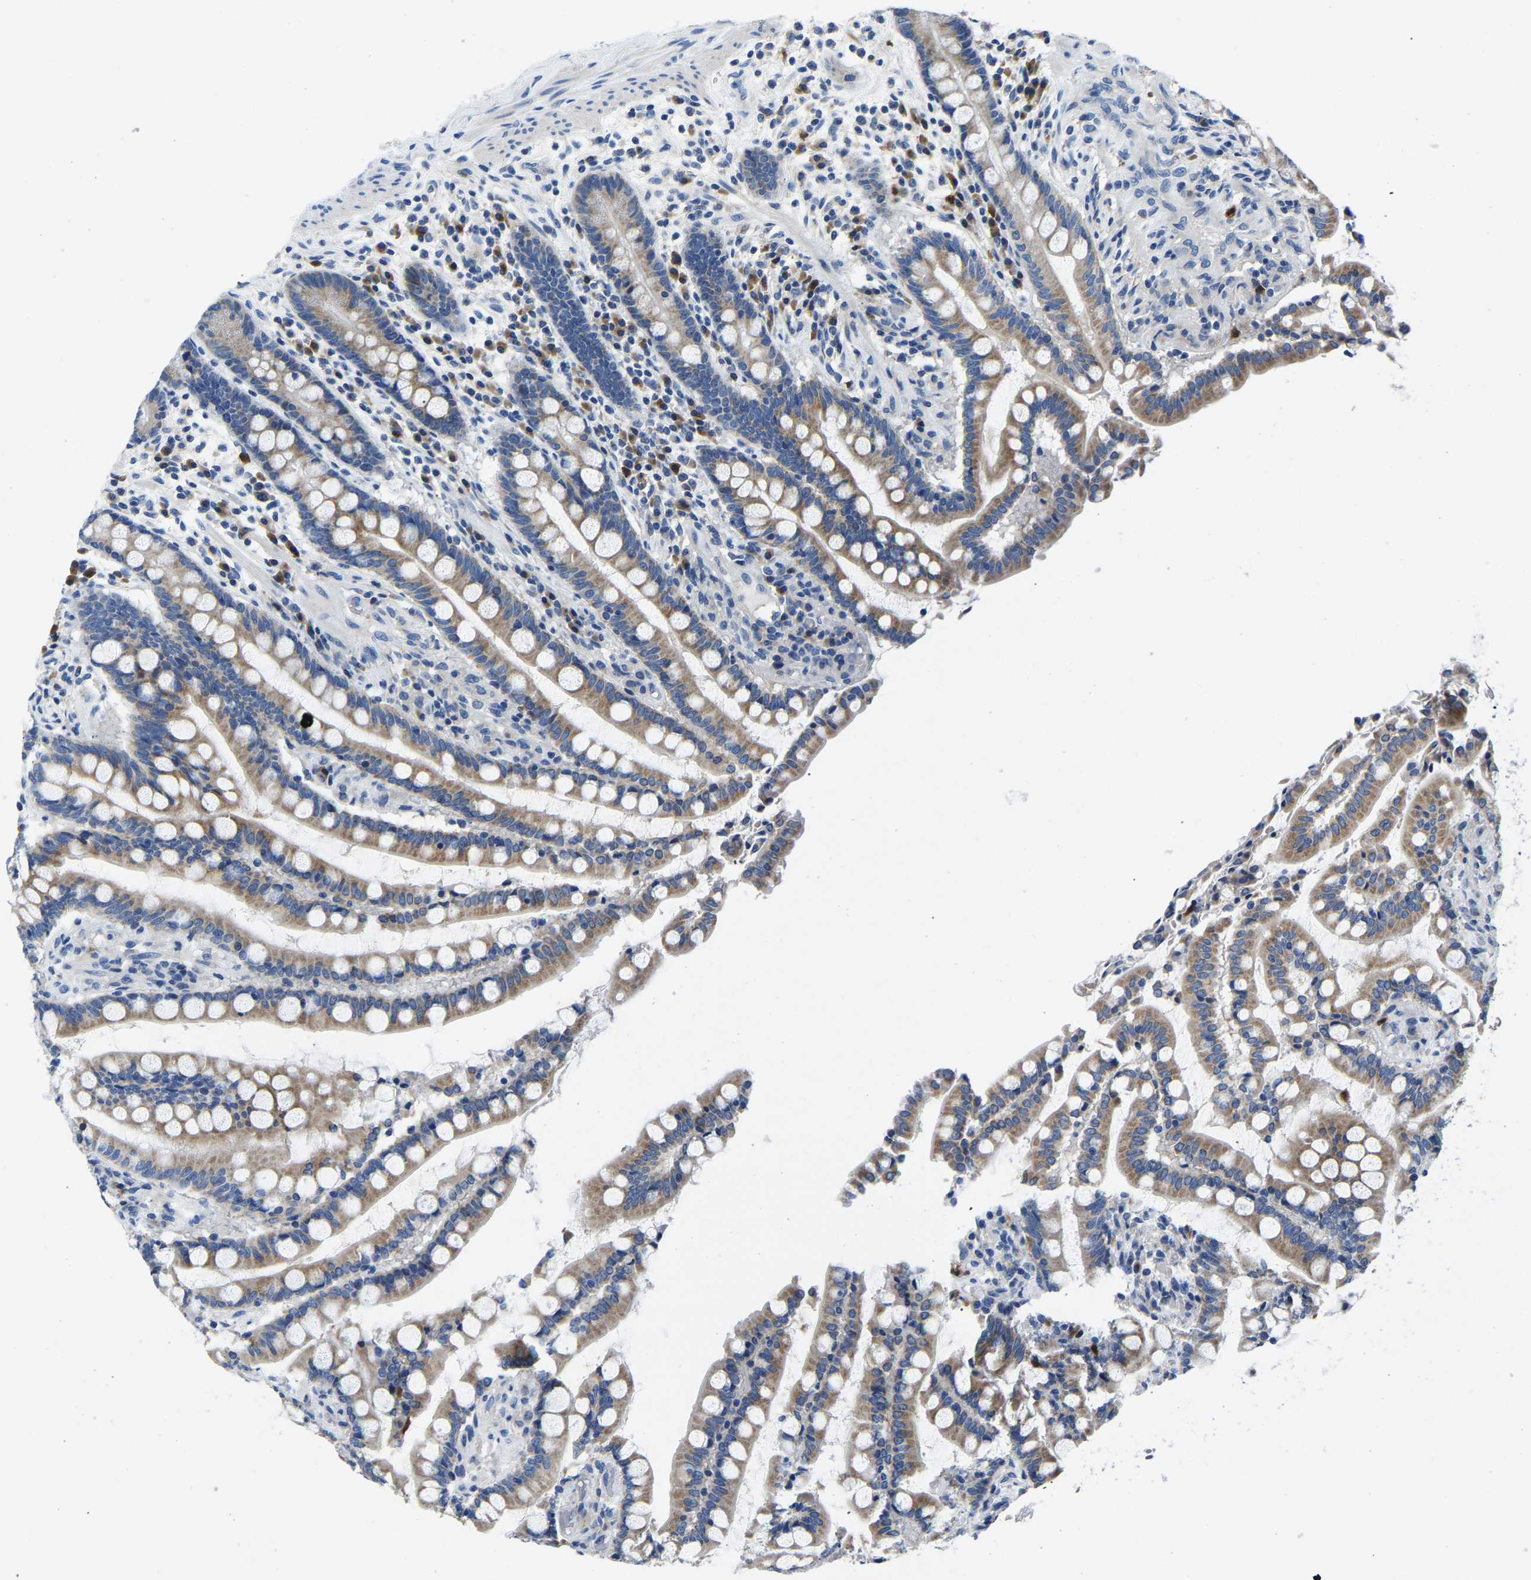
{"staining": {"intensity": "negative", "quantity": "none", "location": "none"}, "tissue": "colon", "cell_type": "Endothelial cells", "image_type": "normal", "snomed": [{"axis": "morphology", "description": "Normal tissue, NOS"}, {"axis": "topography", "description": "Colon"}], "caption": "DAB (3,3'-diaminobenzidine) immunohistochemical staining of unremarkable colon displays no significant expression in endothelial cells.", "gene": "TOR1B", "patient": {"sex": "male", "age": 73}}